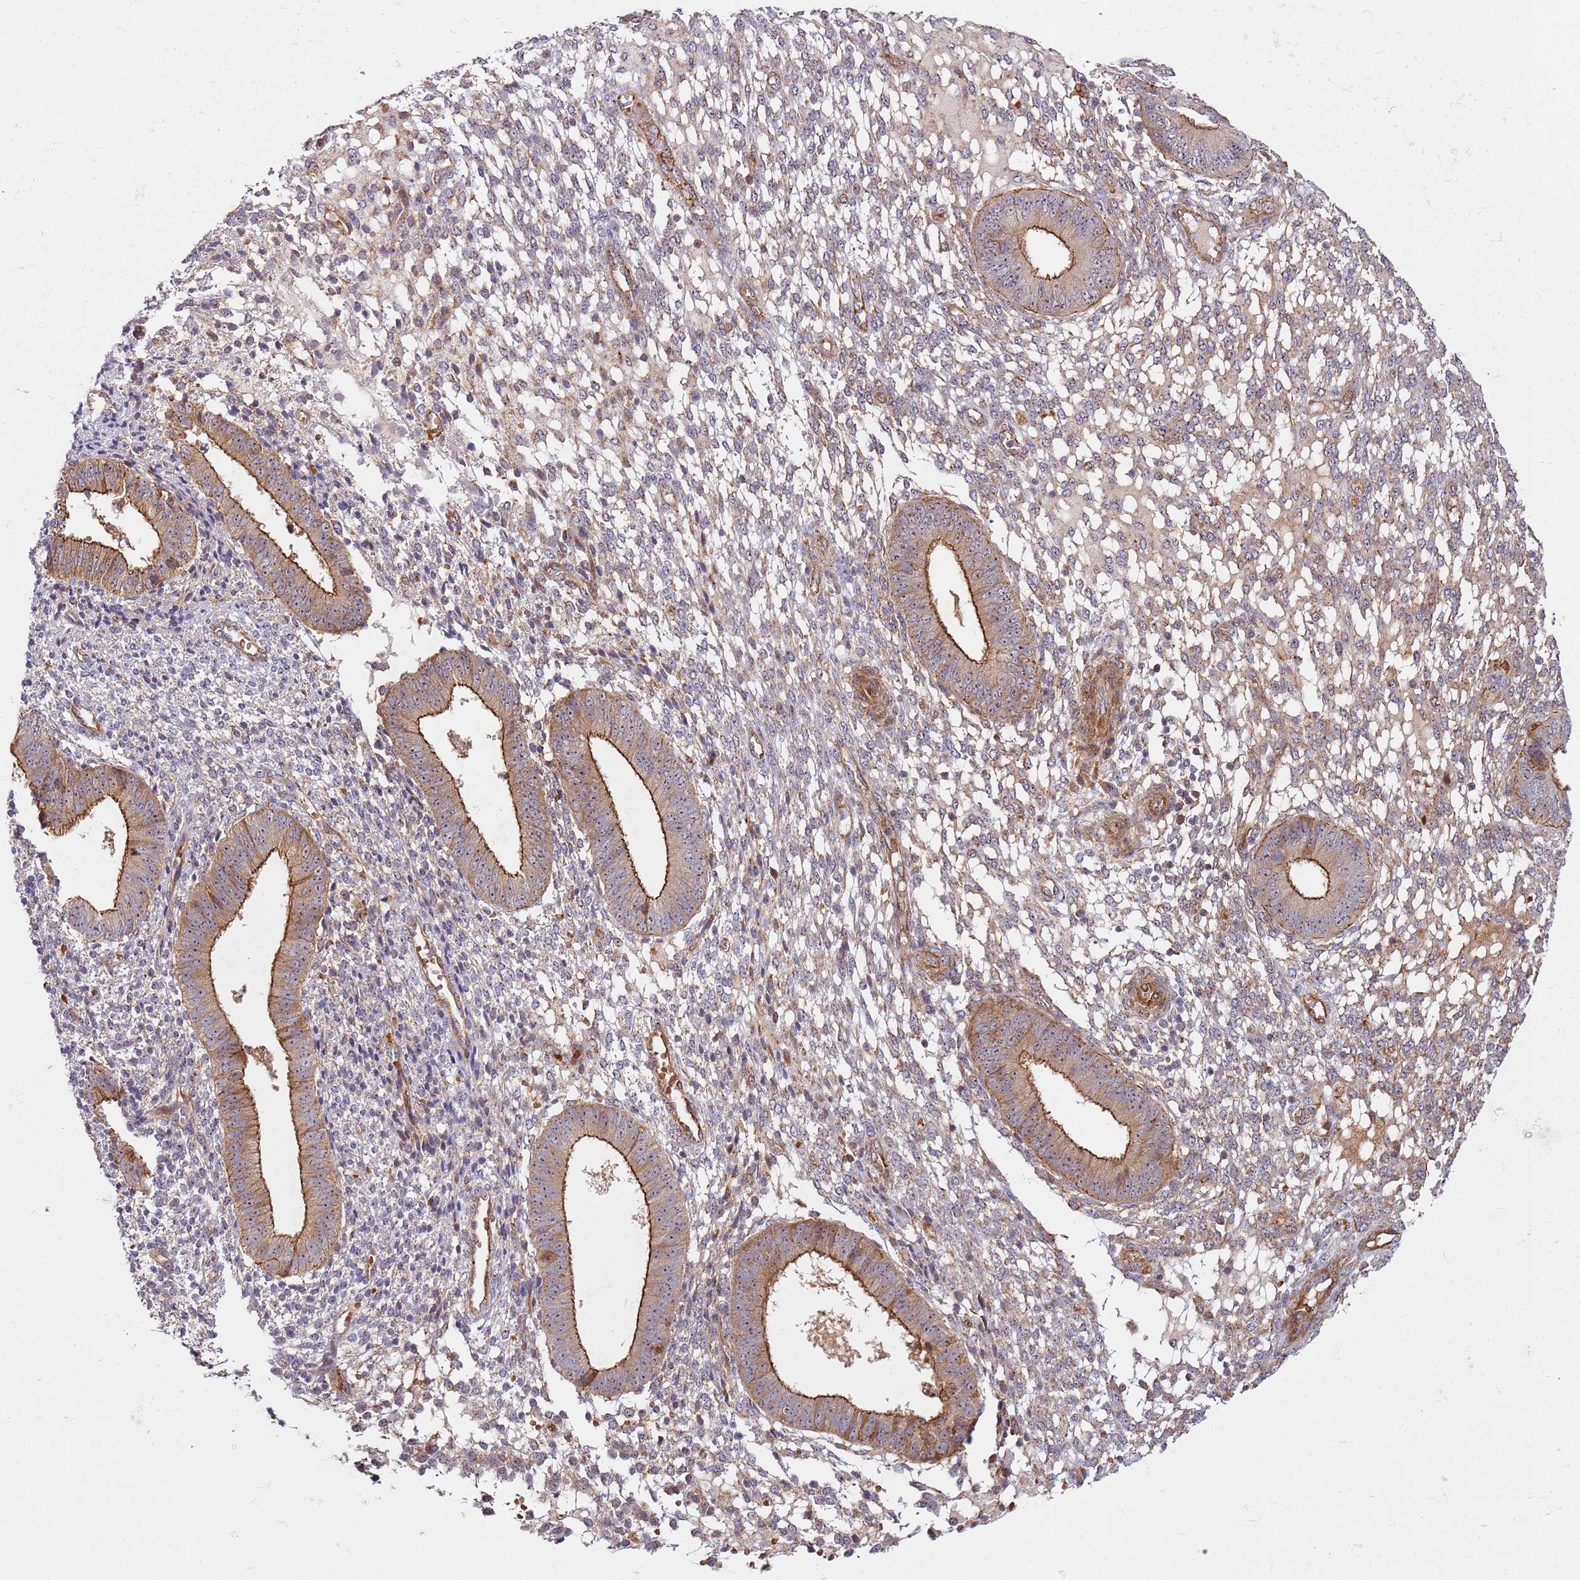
{"staining": {"intensity": "weak", "quantity": ">75%", "location": "cytoplasmic/membranous"}, "tissue": "endometrium", "cell_type": "Cells in endometrial stroma", "image_type": "normal", "snomed": [{"axis": "morphology", "description": "Normal tissue, NOS"}, {"axis": "topography", "description": "Endometrium"}], "caption": "Immunohistochemistry micrograph of unremarkable human endometrium stained for a protein (brown), which reveals low levels of weak cytoplasmic/membranous expression in about >75% of cells in endometrial stroma.", "gene": "C2CD4B", "patient": {"sex": "female", "age": 49}}